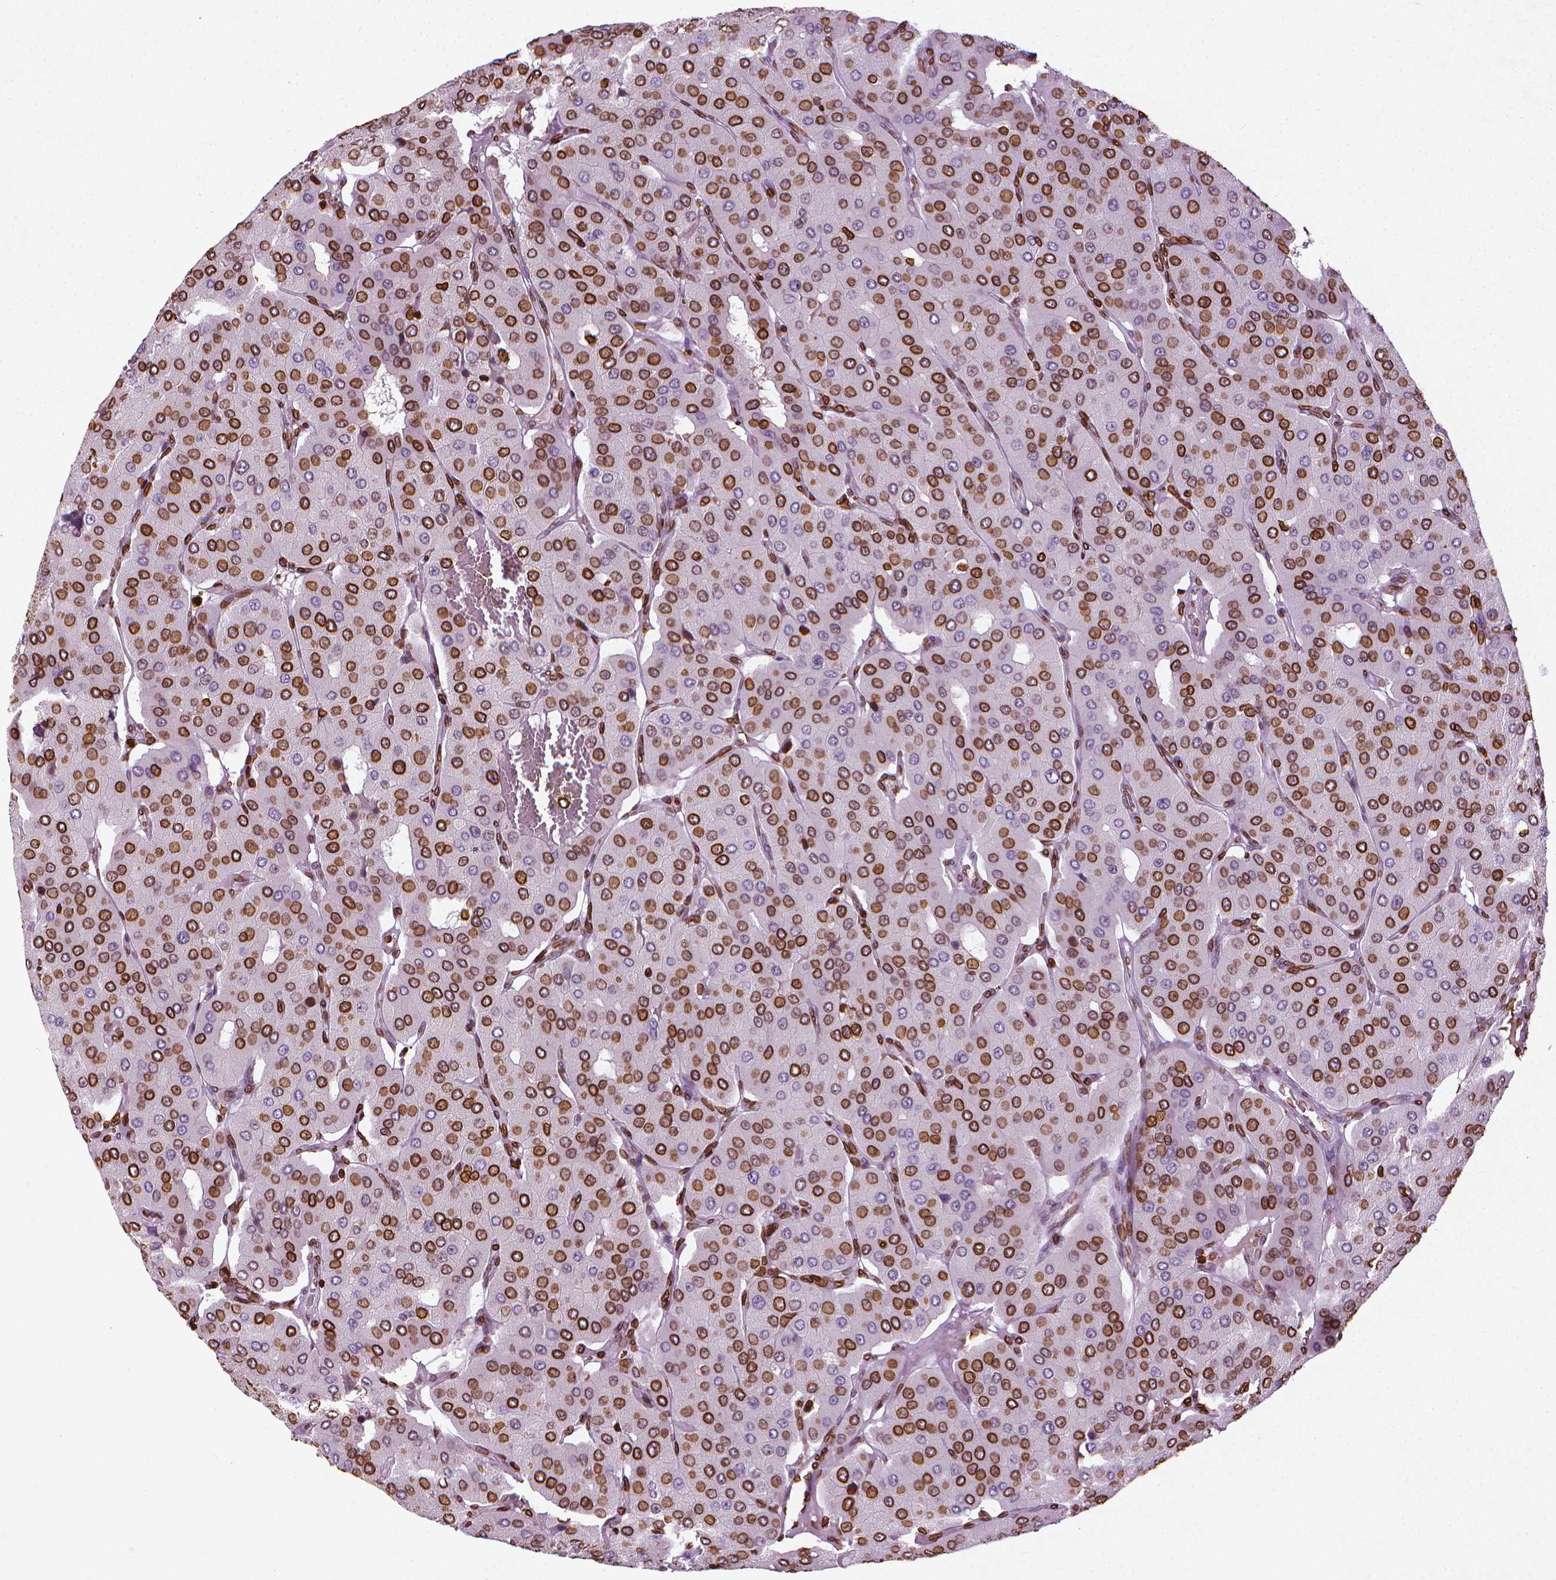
{"staining": {"intensity": "strong", "quantity": "25%-75%", "location": "cytoplasmic/membranous,nuclear"}, "tissue": "parathyroid gland", "cell_type": "Glandular cells", "image_type": "normal", "snomed": [{"axis": "morphology", "description": "Normal tissue, NOS"}, {"axis": "morphology", "description": "Adenoma, NOS"}, {"axis": "topography", "description": "Parathyroid gland"}], "caption": "Normal parathyroid gland reveals strong cytoplasmic/membranous,nuclear positivity in approximately 25%-75% of glandular cells, visualized by immunohistochemistry.", "gene": "LMNB1", "patient": {"sex": "female", "age": 86}}